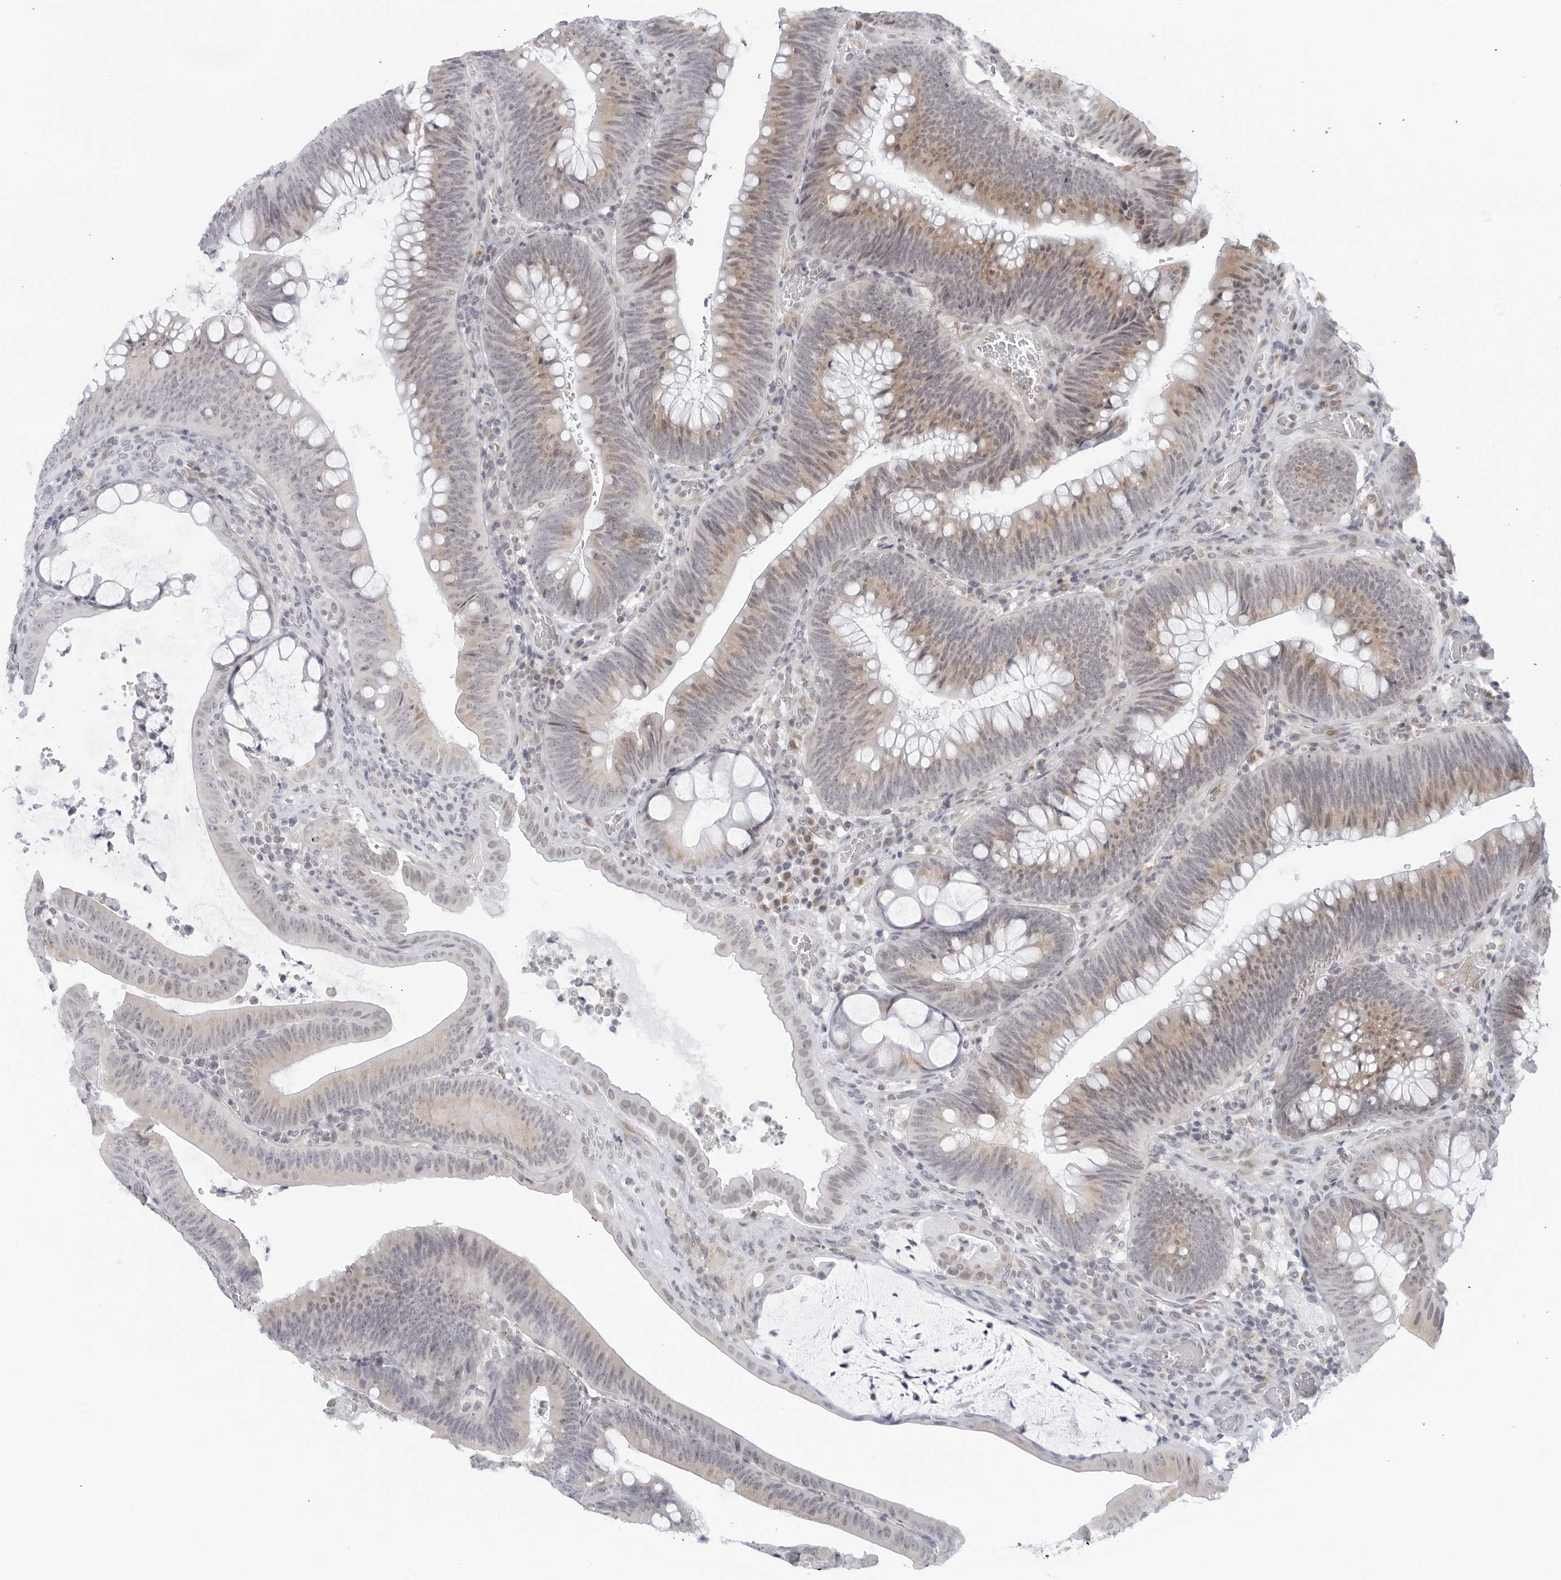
{"staining": {"intensity": "weak", "quantity": "25%-75%", "location": "cytoplasmic/membranous"}, "tissue": "colorectal cancer", "cell_type": "Tumor cells", "image_type": "cancer", "snomed": [{"axis": "morphology", "description": "Normal tissue, NOS"}, {"axis": "topography", "description": "Colon"}], "caption": "A photomicrograph of colorectal cancer stained for a protein shows weak cytoplasmic/membranous brown staining in tumor cells.", "gene": "WDTC1", "patient": {"sex": "female", "age": 82}}